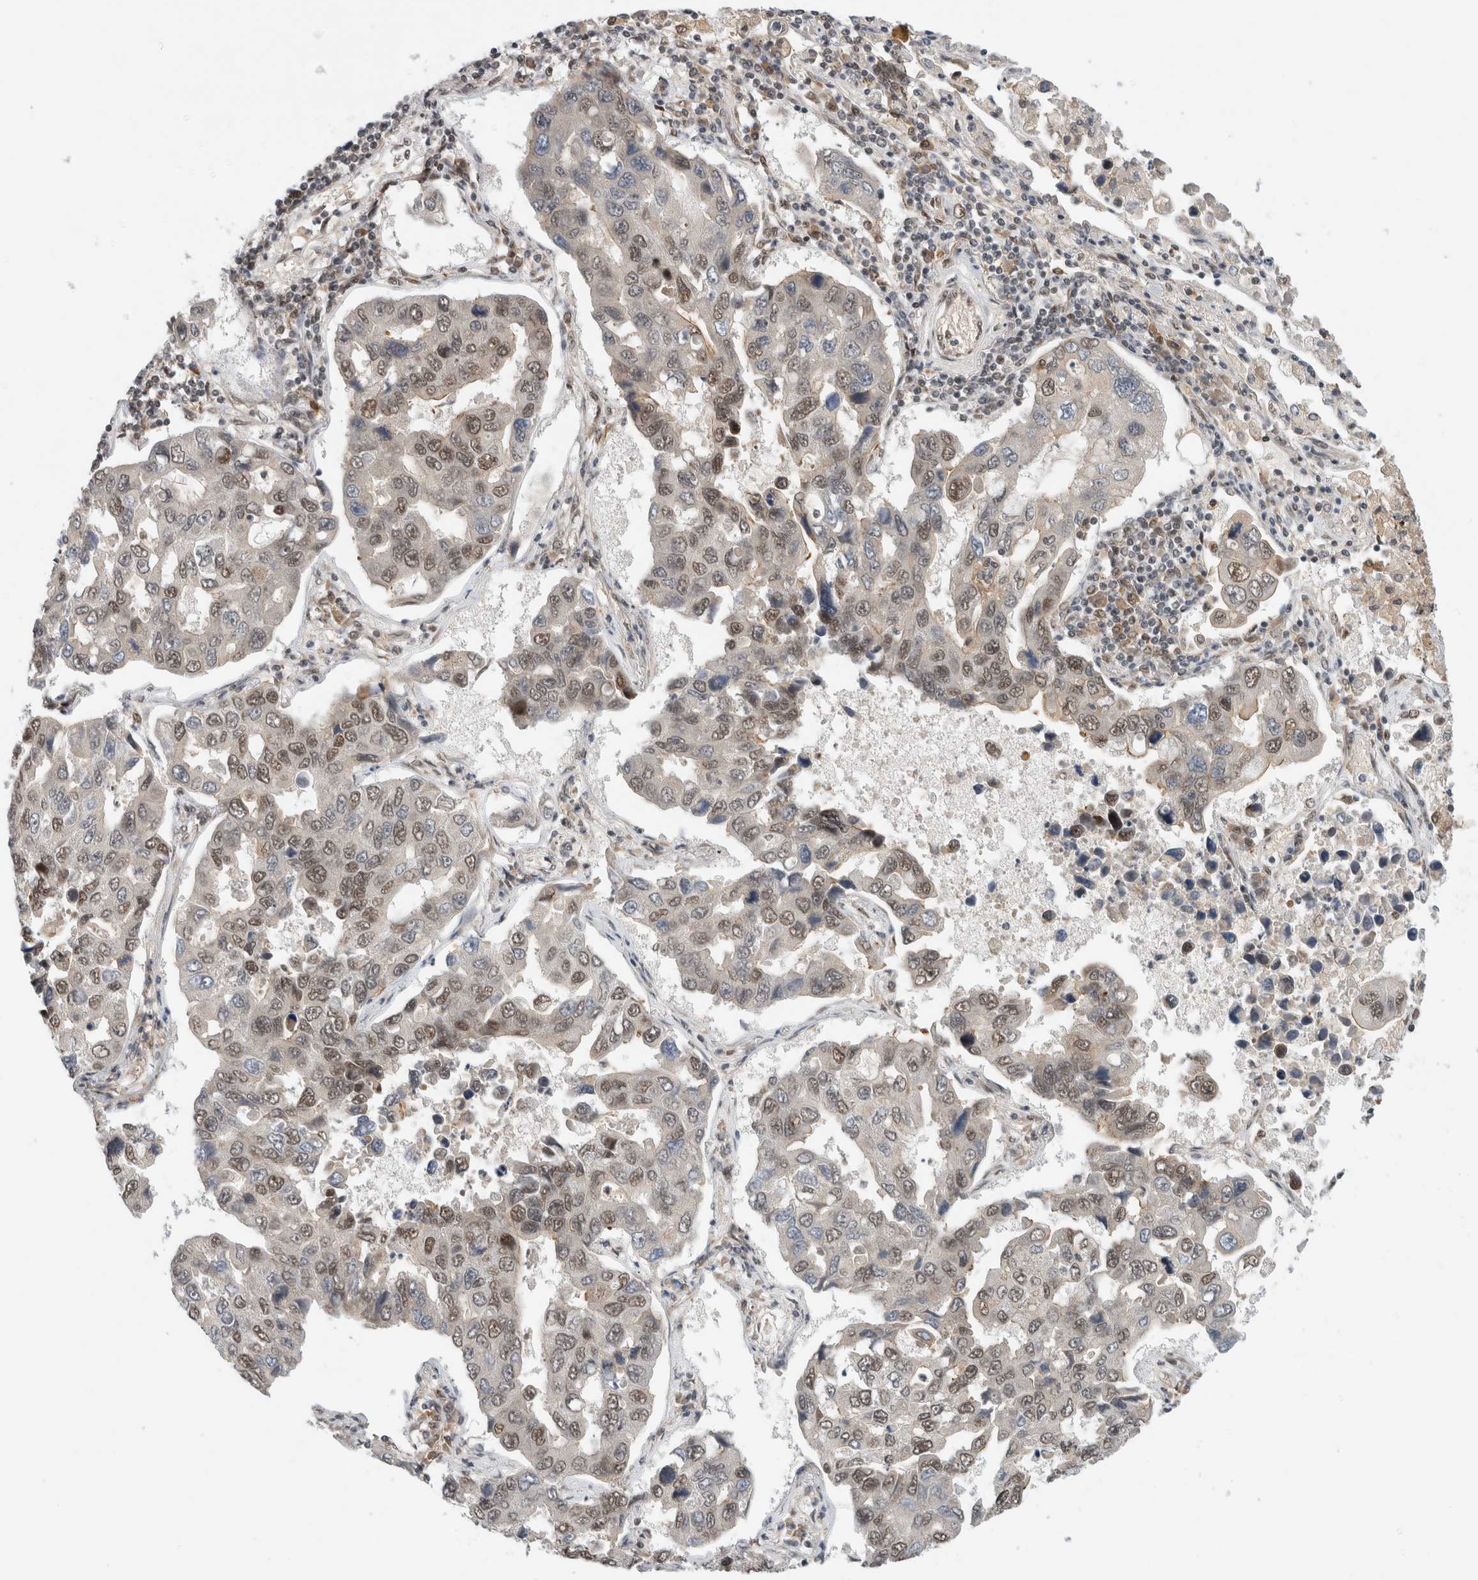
{"staining": {"intensity": "moderate", "quantity": "<25%", "location": "nuclear"}, "tissue": "lung cancer", "cell_type": "Tumor cells", "image_type": "cancer", "snomed": [{"axis": "morphology", "description": "Adenocarcinoma, NOS"}, {"axis": "topography", "description": "Lung"}], "caption": "The immunohistochemical stain shows moderate nuclear positivity in tumor cells of lung cancer (adenocarcinoma) tissue.", "gene": "NCAPG2", "patient": {"sex": "male", "age": 64}}